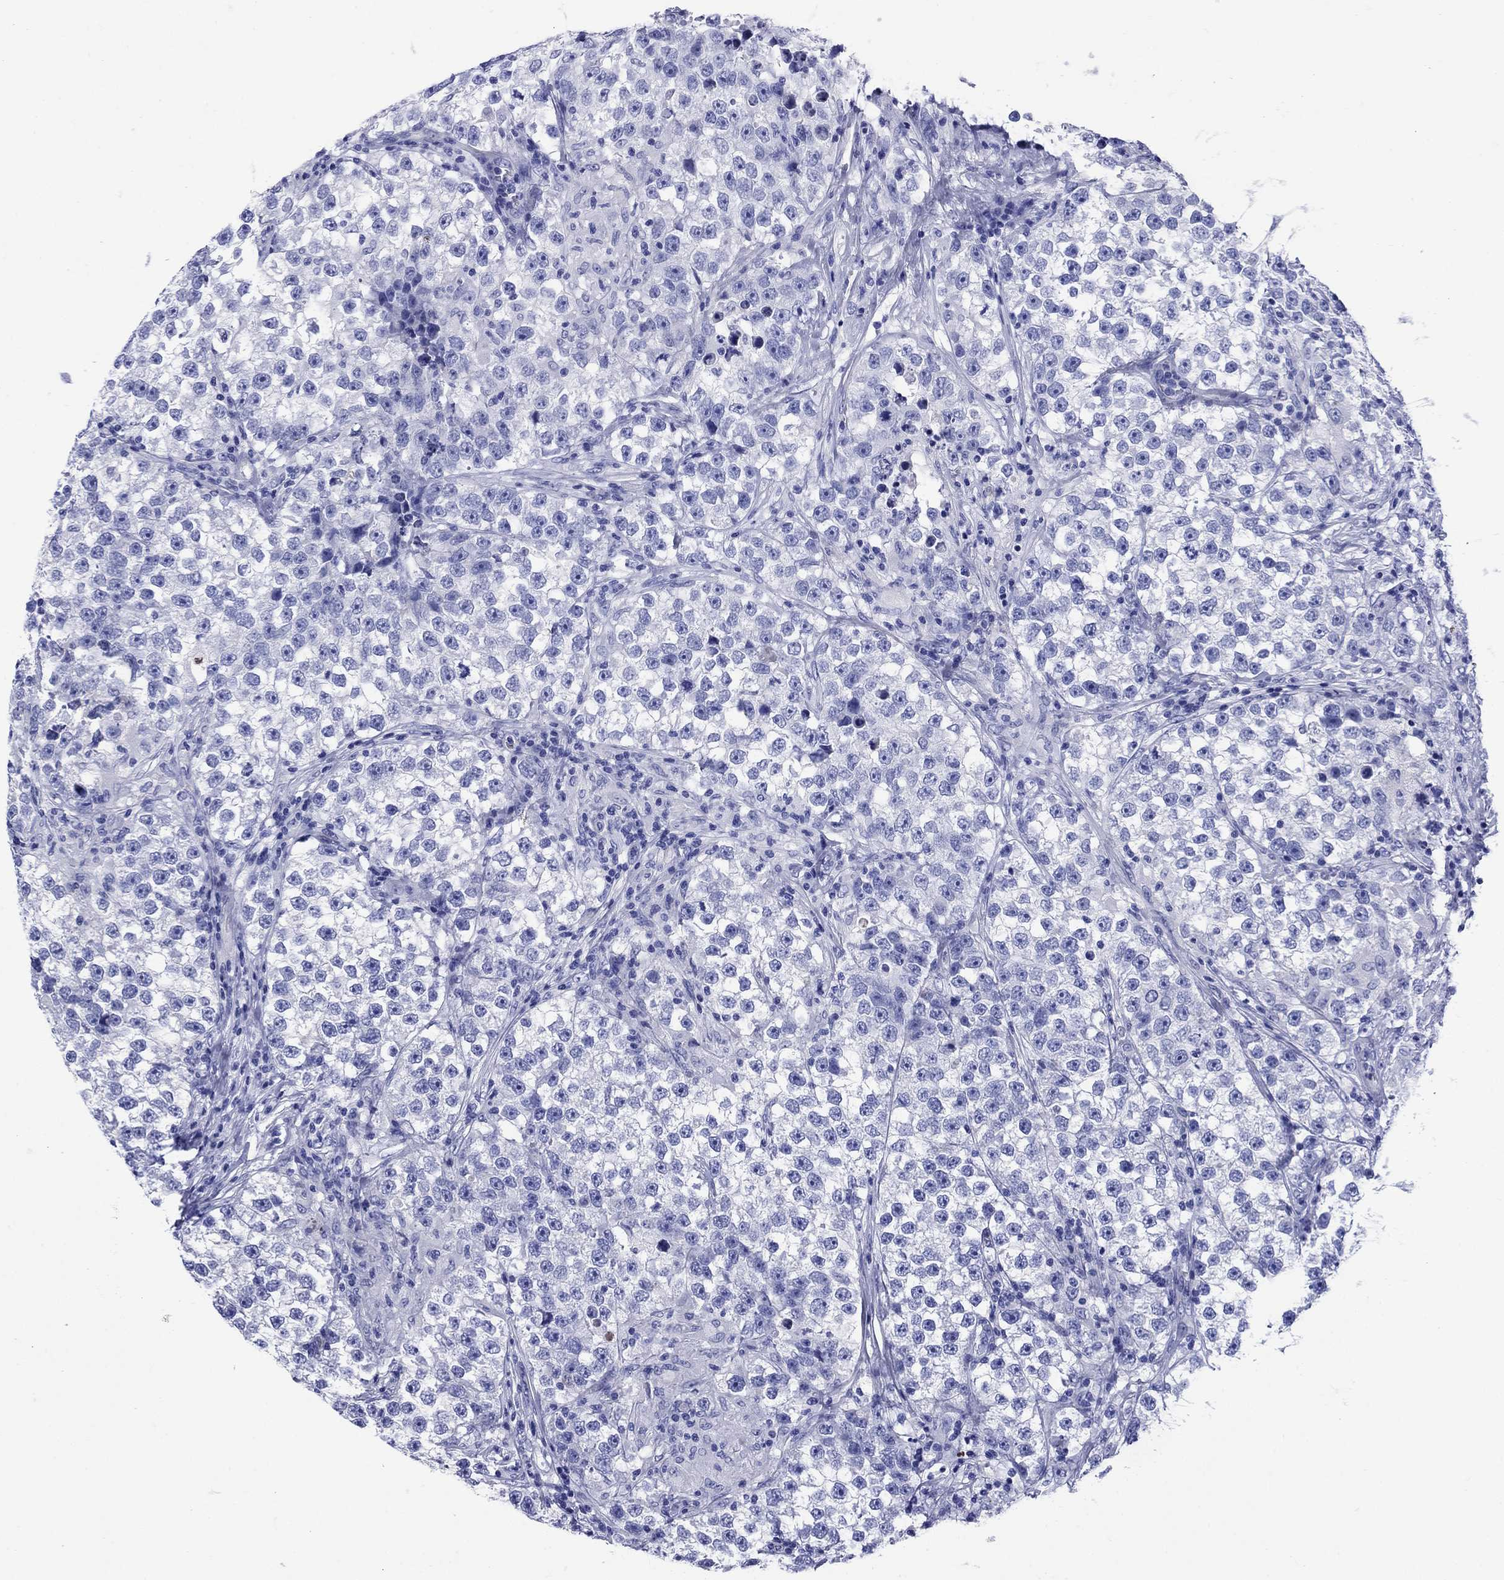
{"staining": {"intensity": "negative", "quantity": "none", "location": "none"}, "tissue": "testis cancer", "cell_type": "Tumor cells", "image_type": "cancer", "snomed": [{"axis": "morphology", "description": "Seminoma, NOS"}, {"axis": "topography", "description": "Testis"}], "caption": "This photomicrograph is of testis cancer (seminoma) stained with immunohistochemistry (IHC) to label a protein in brown with the nuclei are counter-stained blue. There is no positivity in tumor cells. (IHC, brightfield microscopy, high magnification).", "gene": "SLC1A2", "patient": {"sex": "male", "age": 46}}